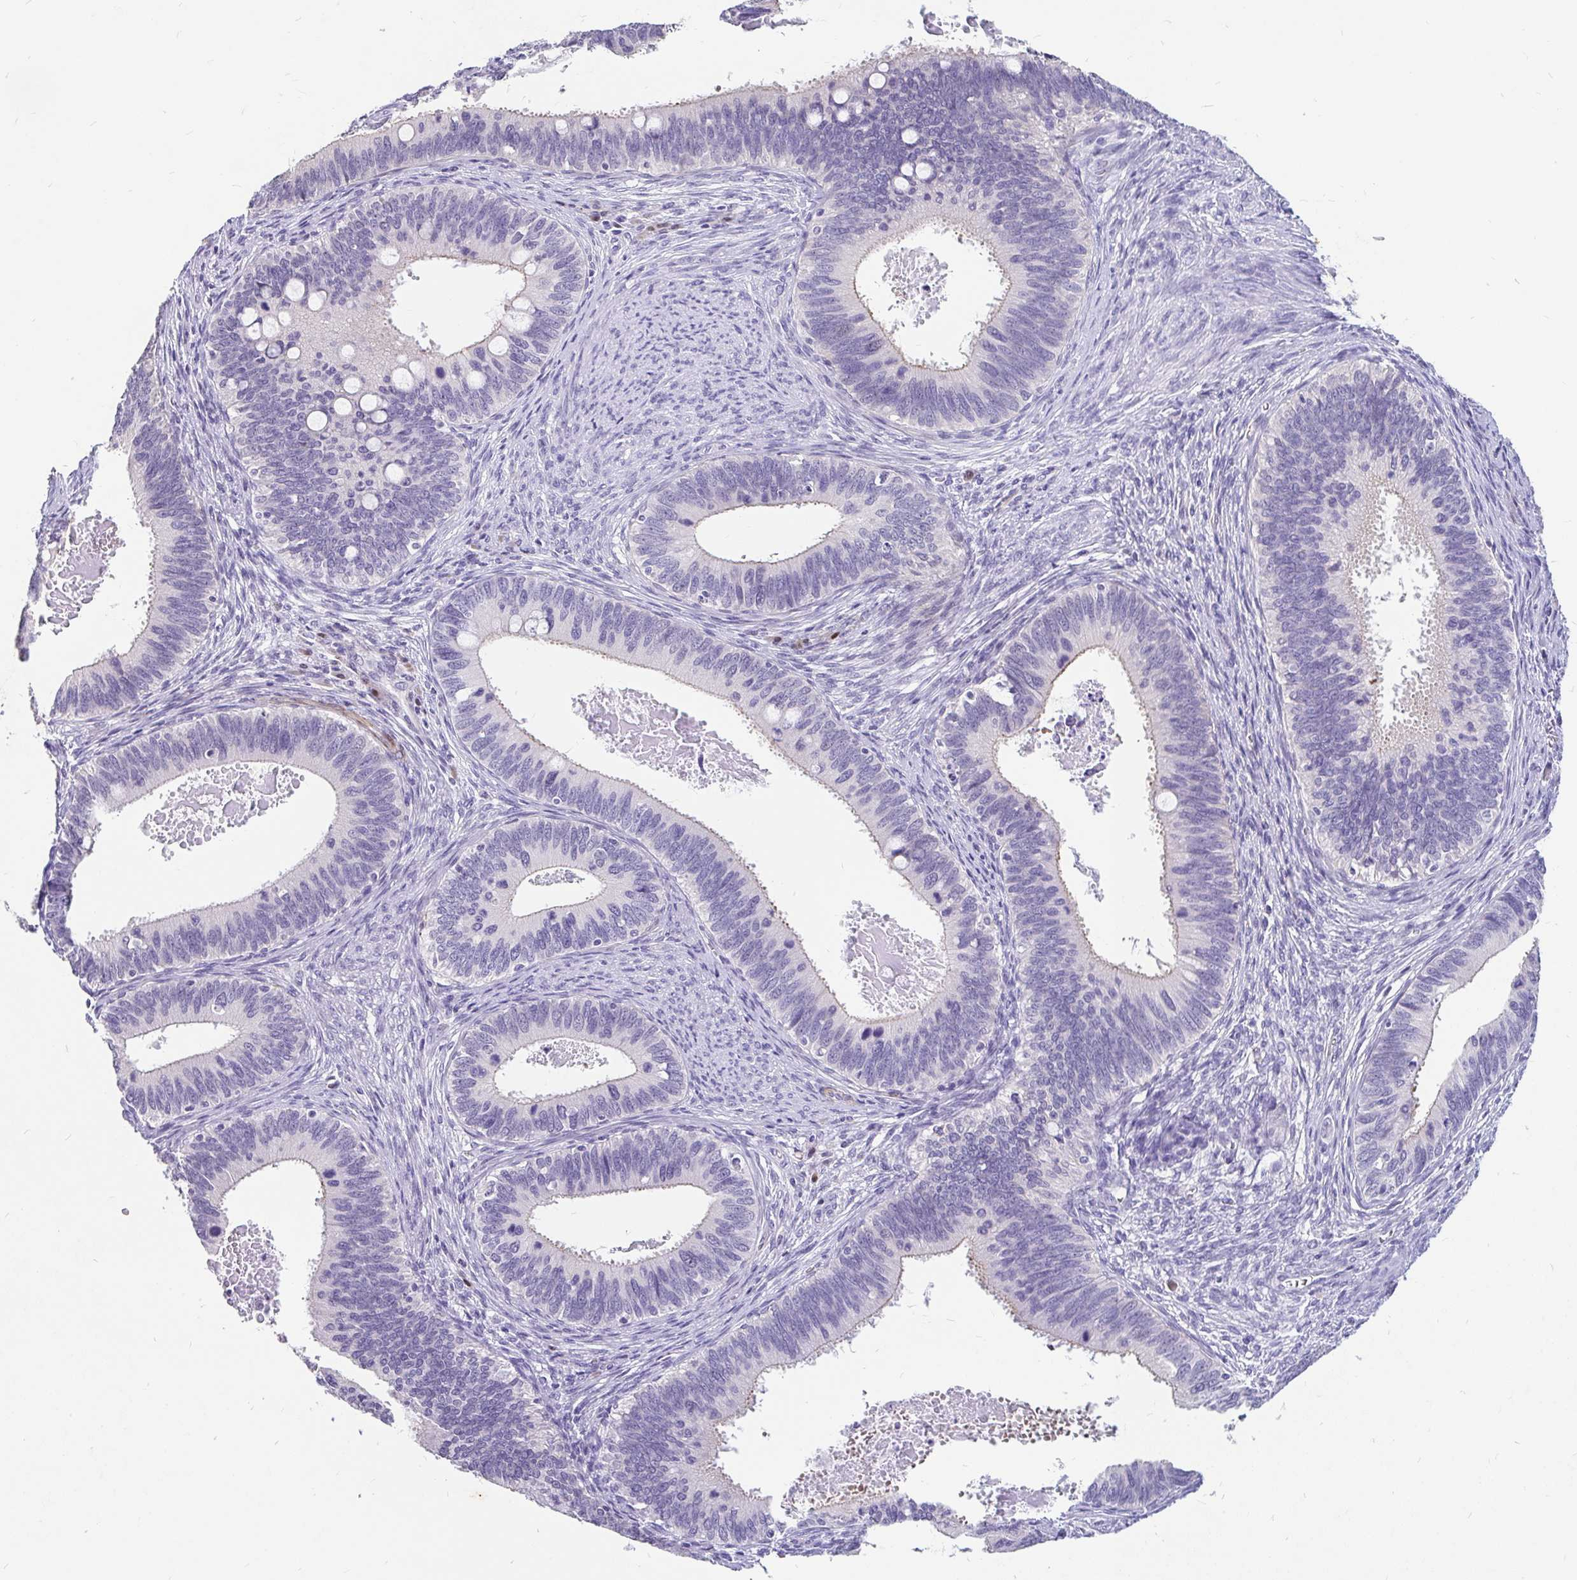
{"staining": {"intensity": "moderate", "quantity": "<25%", "location": "cytoplasmic/membranous"}, "tissue": "cervical cancer", "cell_type": "Tumor cells", "image_type": "cancer", "snomed": [{"axis": "morphology", "description": "Adenocarcinoma, NOS"}, {"axis": "topography", "description": "Cervix"}], "caption": "Cervical cancer stained with DAB immunohistochemistry reveals low levels of moderate cytoplasmic/membranous staining in about <25% of tumor cells. Immunohistochemistry stains the protein of interest in brown and the nuclei are stained blue.", "gene": "EML5", "patient": {"sex": "female", "age": 42}}